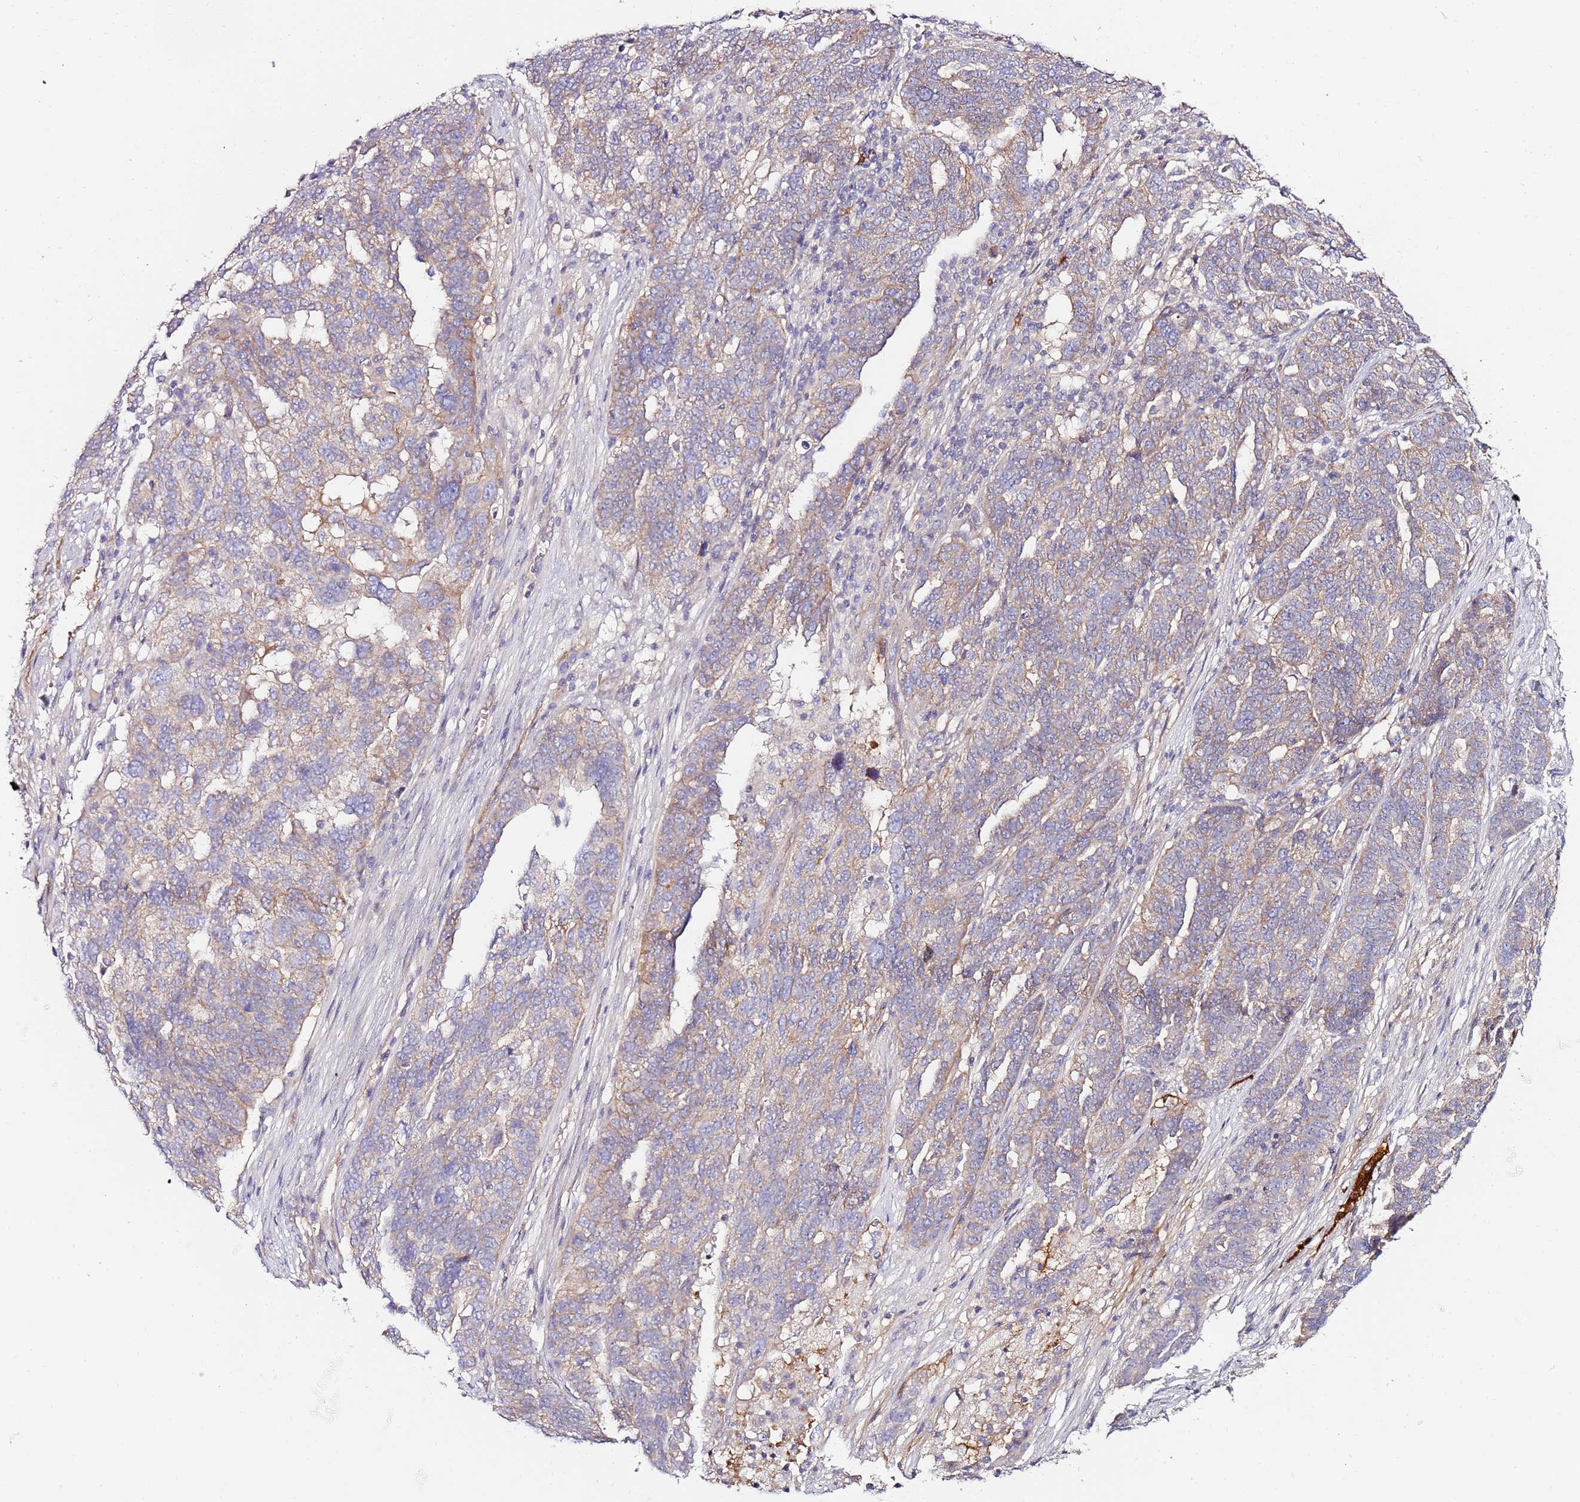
{"staining": {"intensity": "weak", "quantity": ">75%", "location": "cytoplasmic/membranous"}, "tissue": "ovarian cancer", "cell_type": "Tumor cells", "image_type": "cancer", "snomed": [{"axis": "morphology", "description": "Cystadenocarcinoma, serous, NOS"}, {"axis": "topography", "description": "Ovary"}], "caption": "A photomicrograph of human ovarian cancer (serous cystadenocarcinoma) stained for a protein displays weak cytoplasmic/membranous brown staining in tumor cells.", "gene": "FLVCR1", "patient": {"sex": "female", "age": 59}}